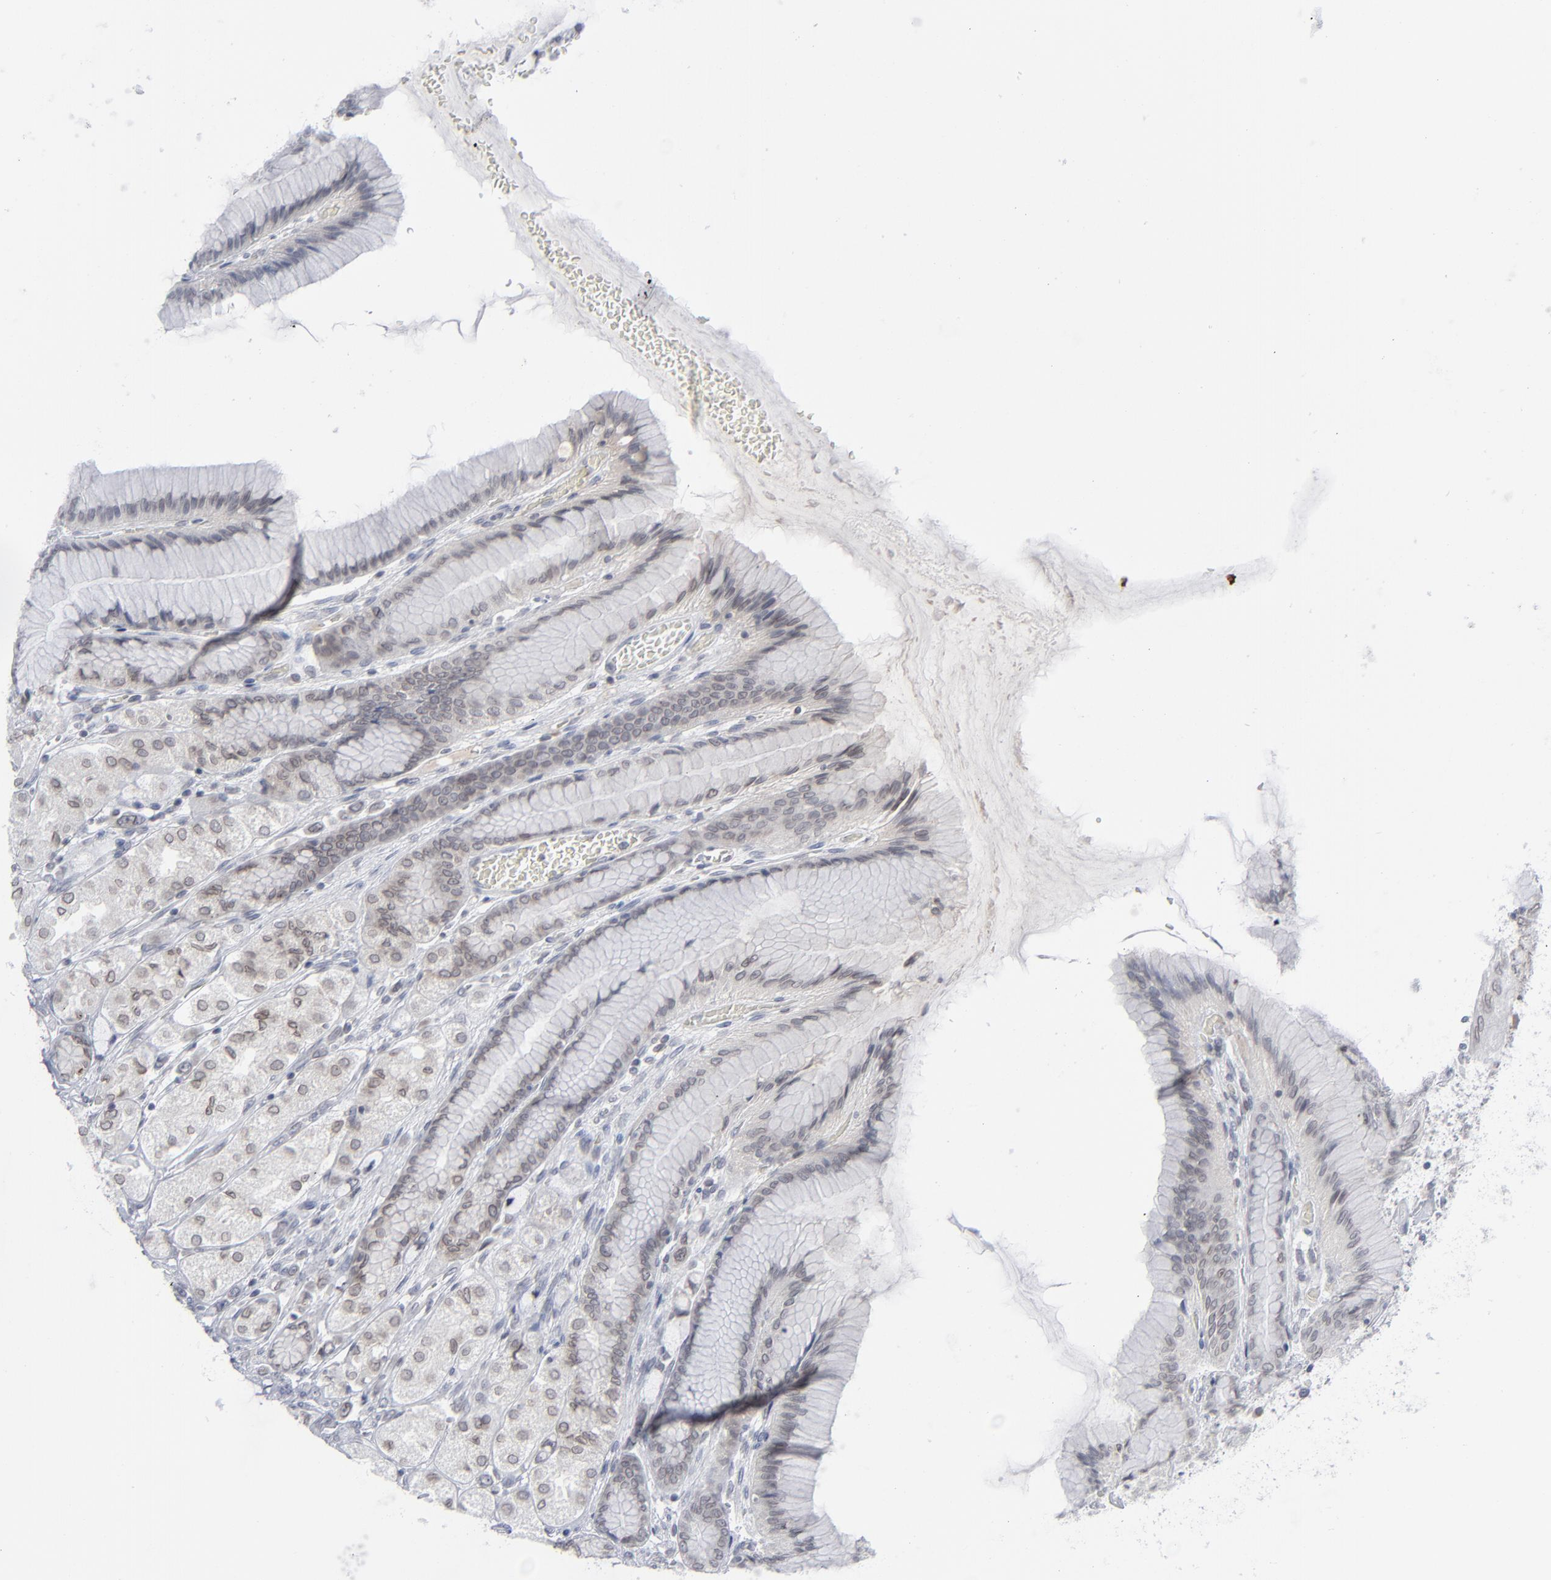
{"staining": {"intensity": "moderate", "quantity": ">75%", "location": "cytoplasmic/membranous,nuclear"}, "tissue": "stomach", "cell_type": "Glandular cells", "image_type": "normal", "snomed": [{"axis": "morphology", "description": "Normal tissue, NOS"}, {"axis": "morphology", "description": "Adenocarcinoma, NOS"}, {"axis": "topography", "description": "Stomach"}, {"axis": "topography", "description": "Stomach, lower"}], "caption": "High-power microscopy captured an immunohistochemistry micrograph of benign stomach, revealing moderate cytoplasmic/membranous,nuclear positivity in approximately >75% of glandular cells.", "gene": "NUP88", "patient": {"sex": "female", "age": 65}}